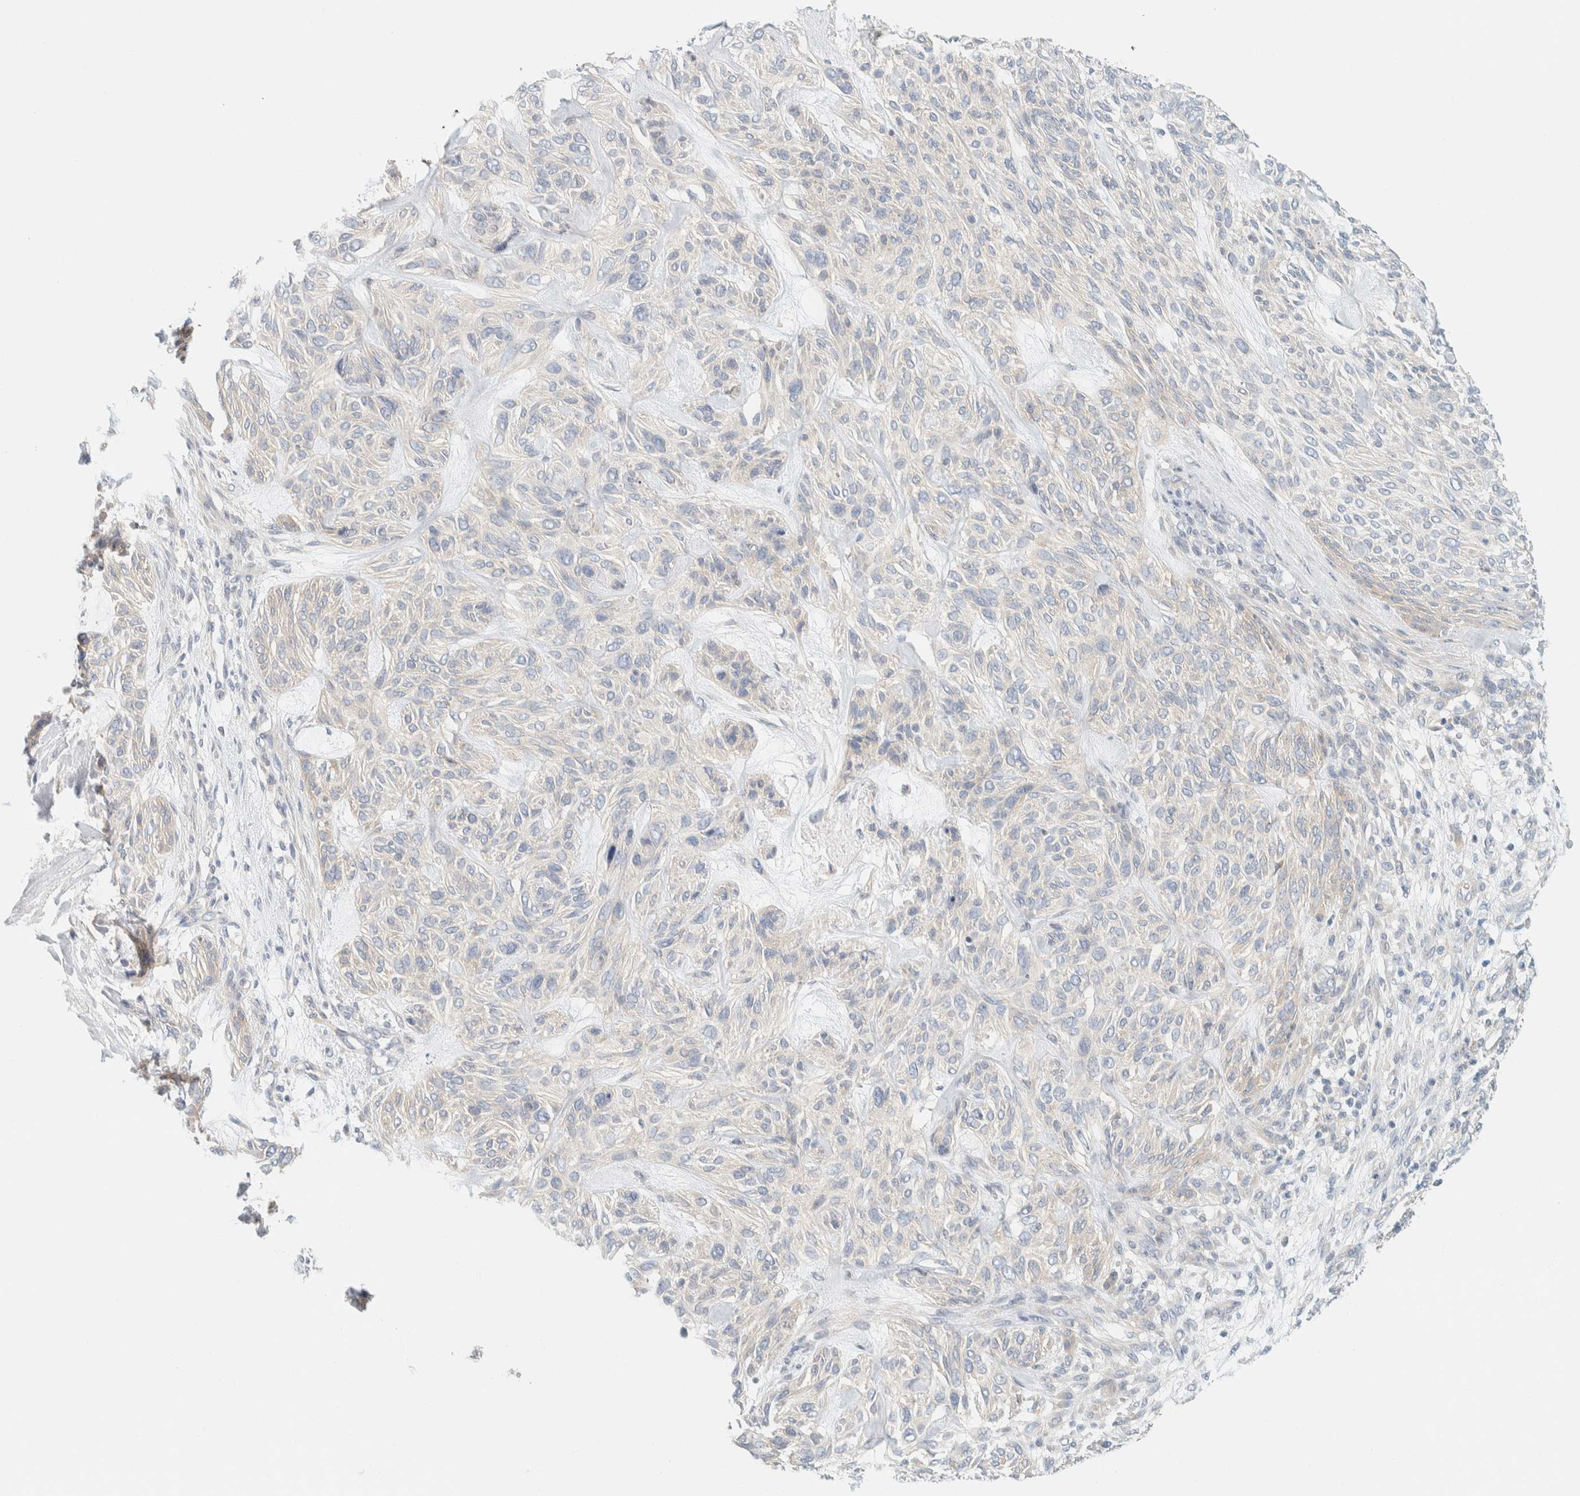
{"staining": {"intensity": "negative", "quantity": "none", "location": "none"}, "tissue": "skin cancer", "cell_type": "Tumor cells", "image_type": "cancer", "snomed": [{"axis": "morphology", "description": "Basal cell carcinoma"}, {"axis": "topography", "description": "Skin"}], "caption": "Photomicrograph shows no significant protein expression in tumor cells of skin basal cell carcinoma.", "gene": "PTGES3L-AARSD1", "patient": {"sex": "male", "age": 55}}